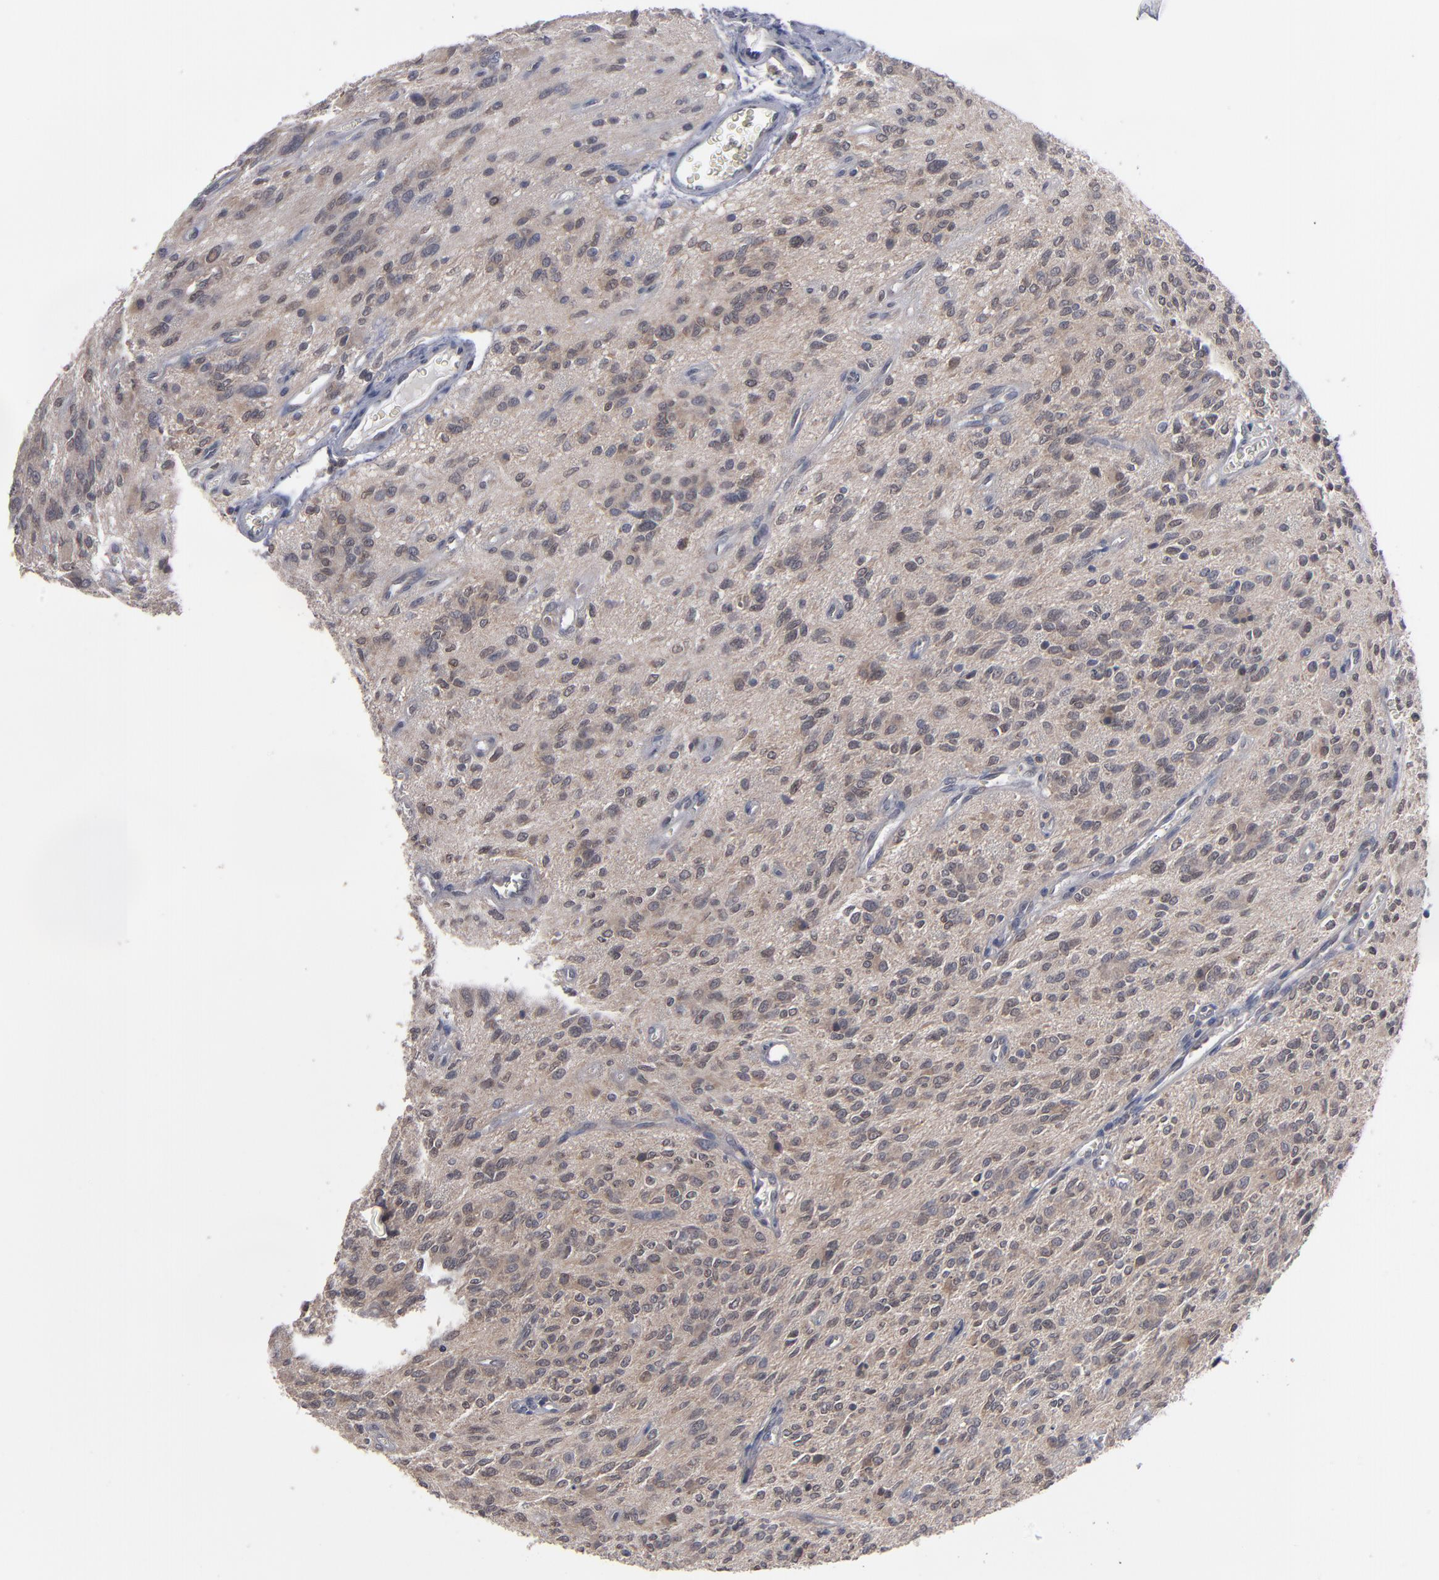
{"staining": {"intensity": "weak", "quantity": "25%-75%", "location": "cytoplasmic/membranous"}, "tissue": "glioma", "cell_type": "Tumor cells", "image_type": "cancer", "snomed": [{"axis": "morphology", "description": "Glioma, malignant, Low grade"}, {"axis": "topography", "description": "Brain"}], "caption": "This micrograph shows IHC staining of malignant glioma (low-grade), with low weak cytoplasmic/membranous staining in approximately 25%-75% of tumor cells.", "gene": "ALG13", "patient": {"sex": "female", "age": 15}}